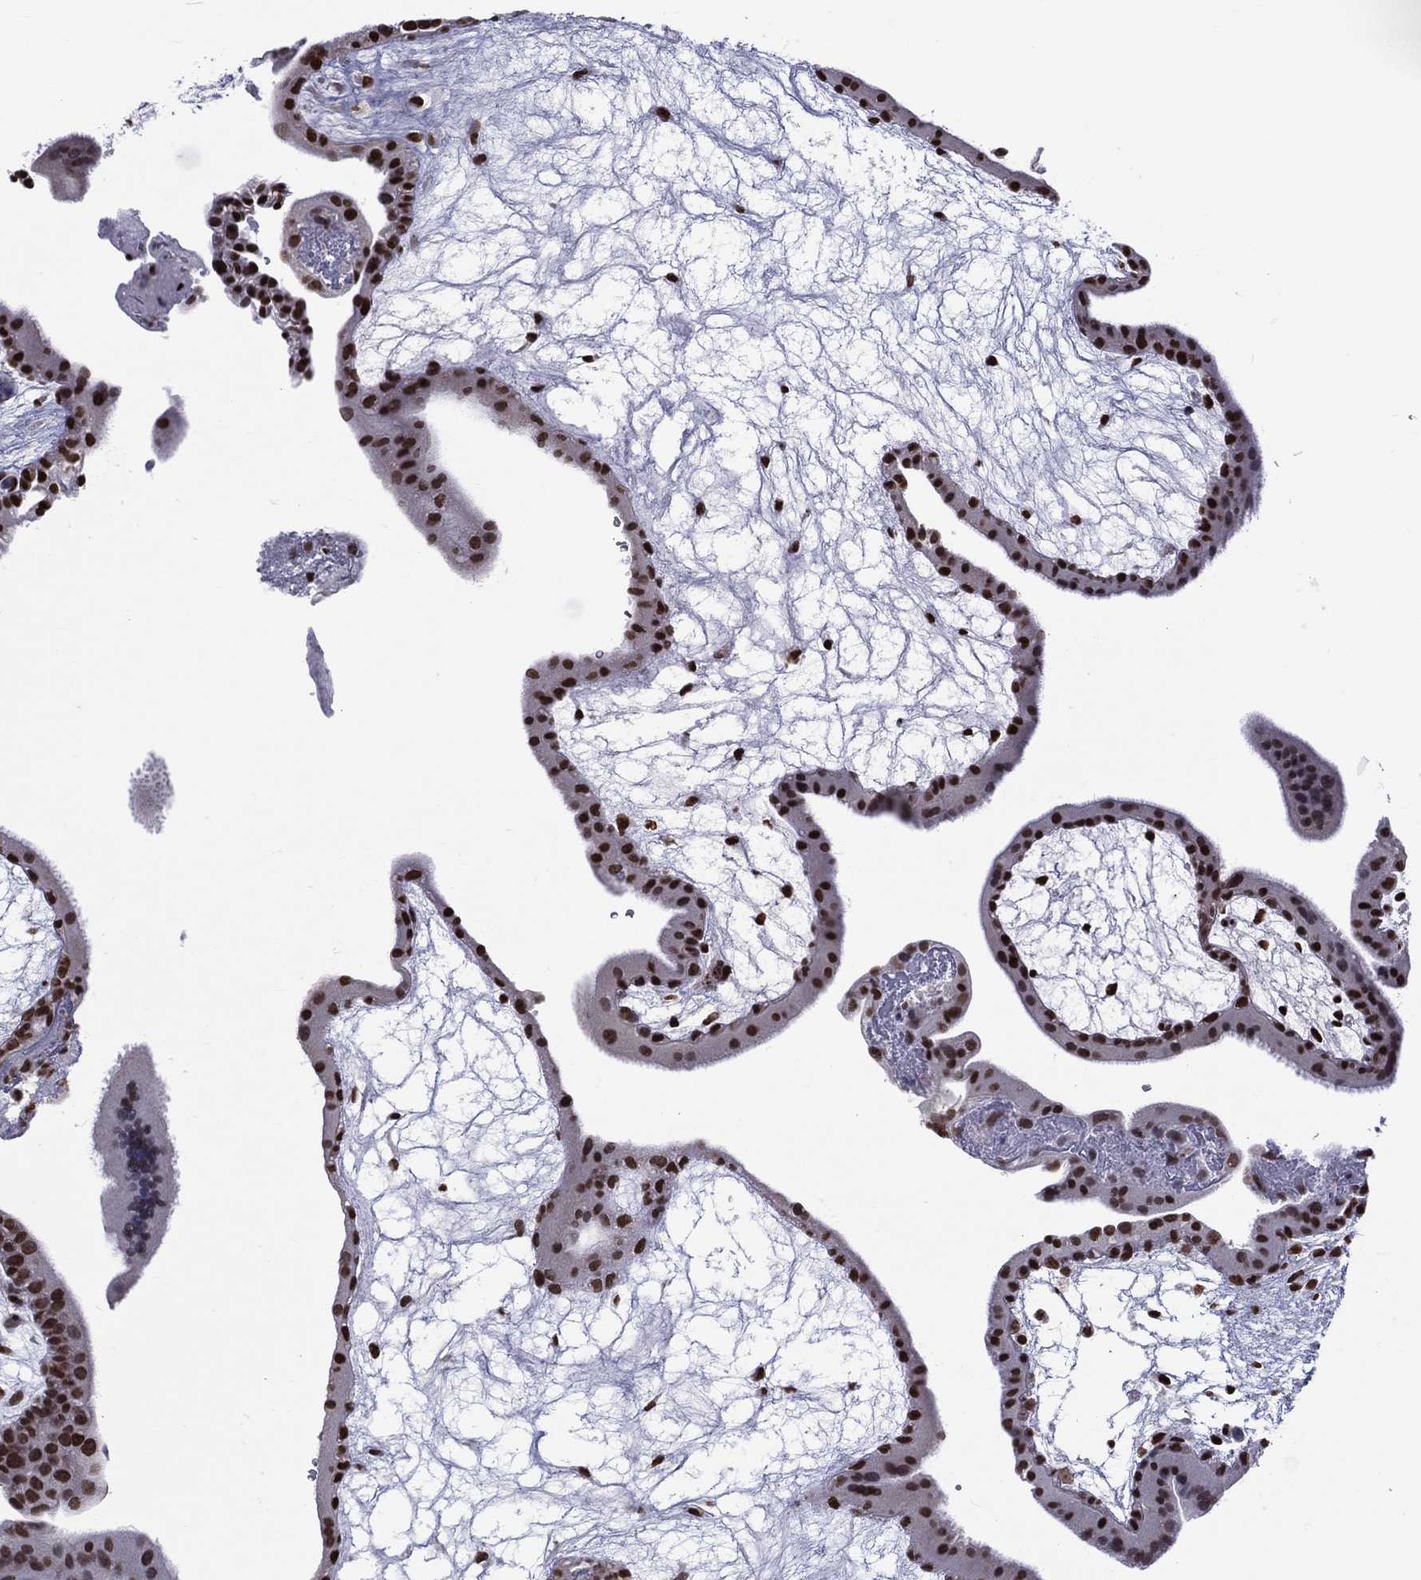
{"staining": {"intensity": "strong", "quantity": ">75%", "location": "nuclear"}, "tissue": "placenta", "cell_type": "Decidual cells", "image_type": "normal", "snomed": [{"axis": "morphology", "description": "Normal tissue, NOS"}, {"axis": "topography", "description": "Placenta"}], "caption": "A high-resolution image shows immunohistochemistry staining of normal placenta, which displays strong nuclear expression in approximately >75% of decidual cells. Nuclei are stained in blue.", "gene": "ZNF7", "patient": {"sex": "female", "age": 19}}